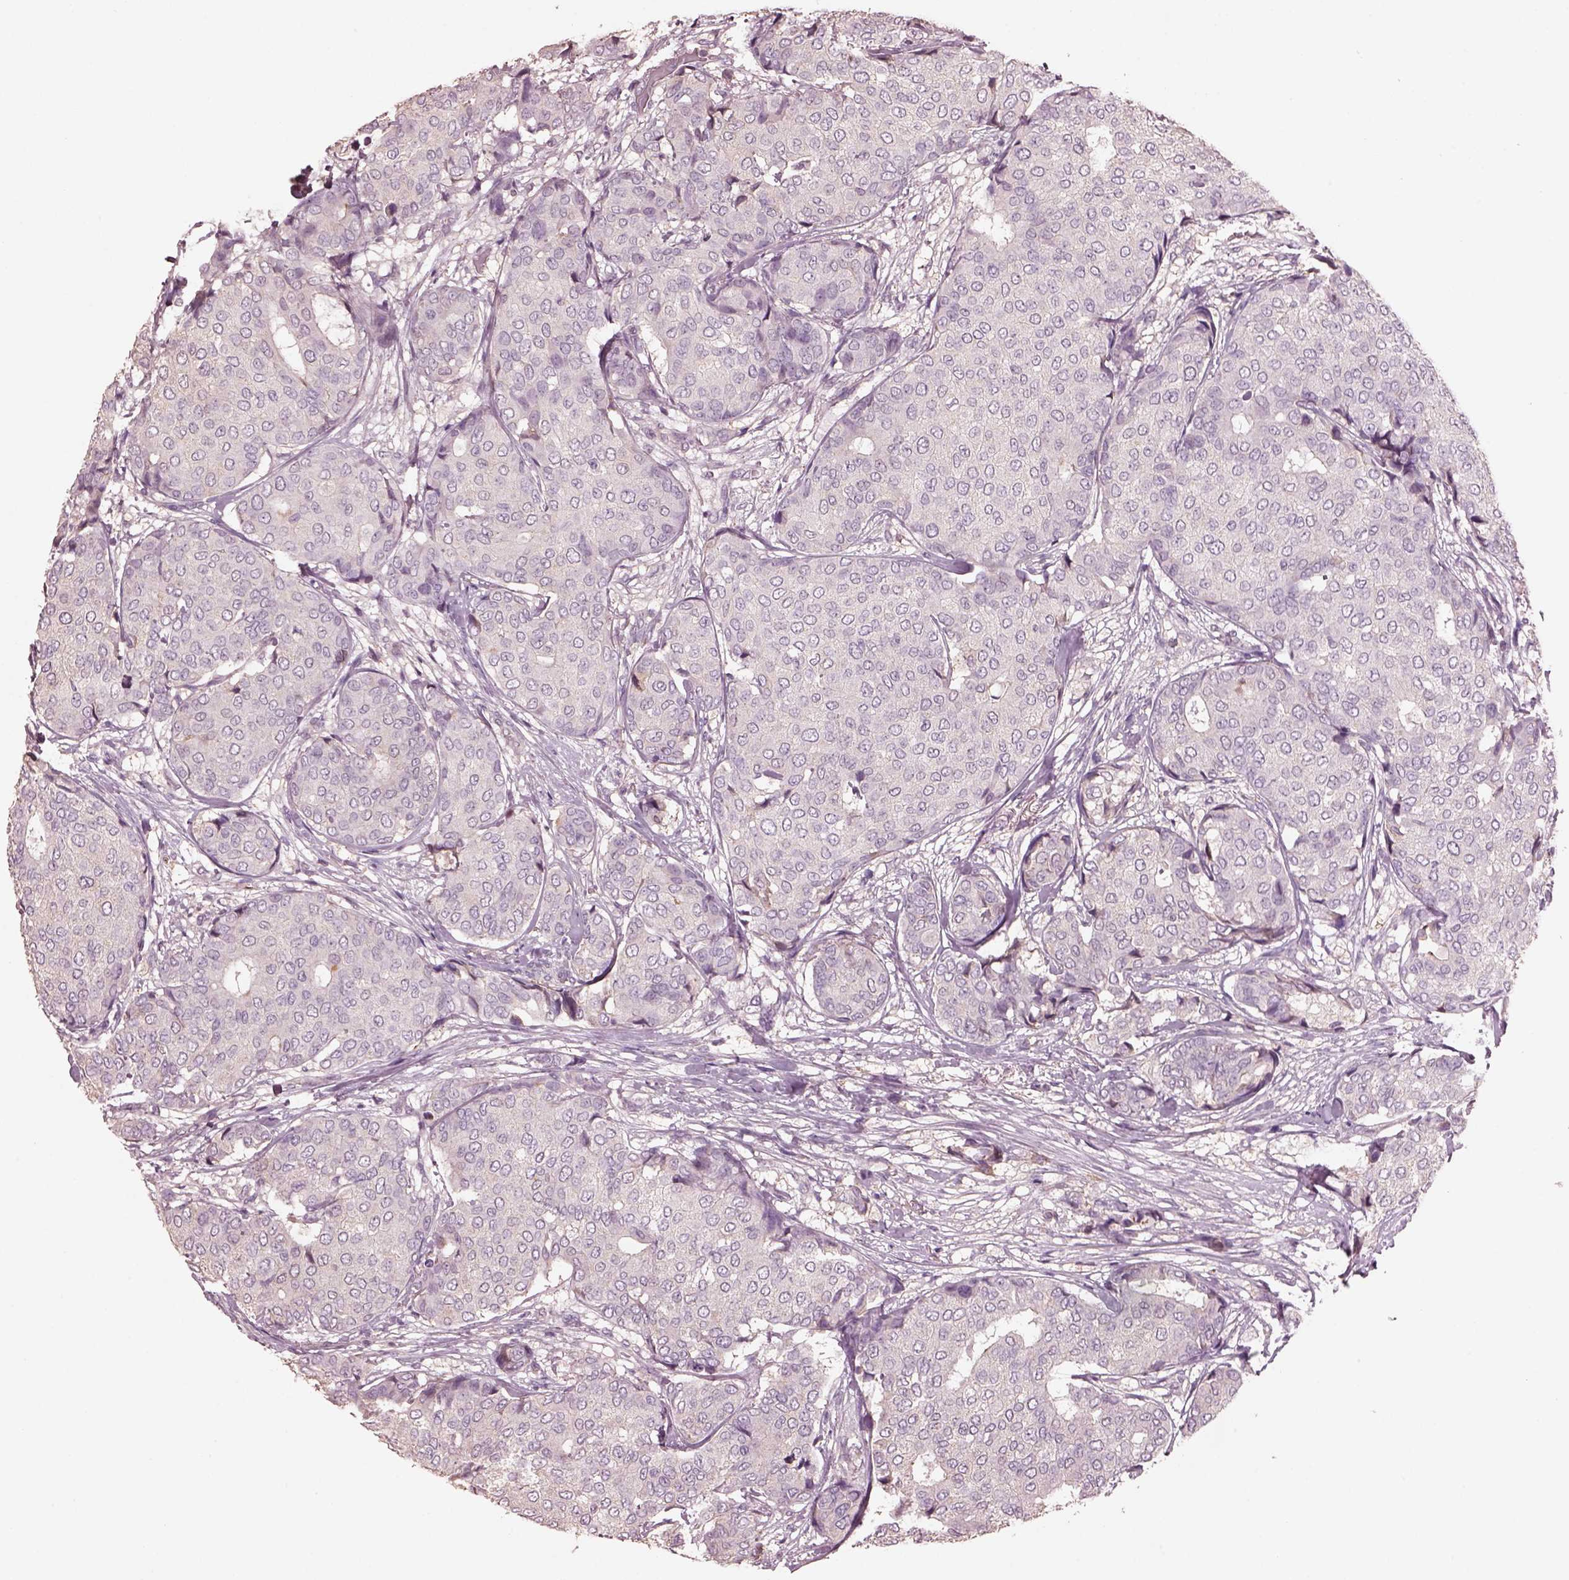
{"staining": {"intensity": "negative", "quantity": "none", "location": "none"}, "tissue": "breast cancer", "cell_type": "Tumor cells", "image_type": "cancer", "snomed": [{"axis": "morphology", "description": "Duct carcinoma"}, {"axis": "topography", "description": "Breast"}], "caption": "The immunohistochemistry (IHC) image has no significant staining in tumor cells of breast intraductal carcinoma tissue.", "gene": "SRI", "patient": {"sex": "female", "age": 75}}